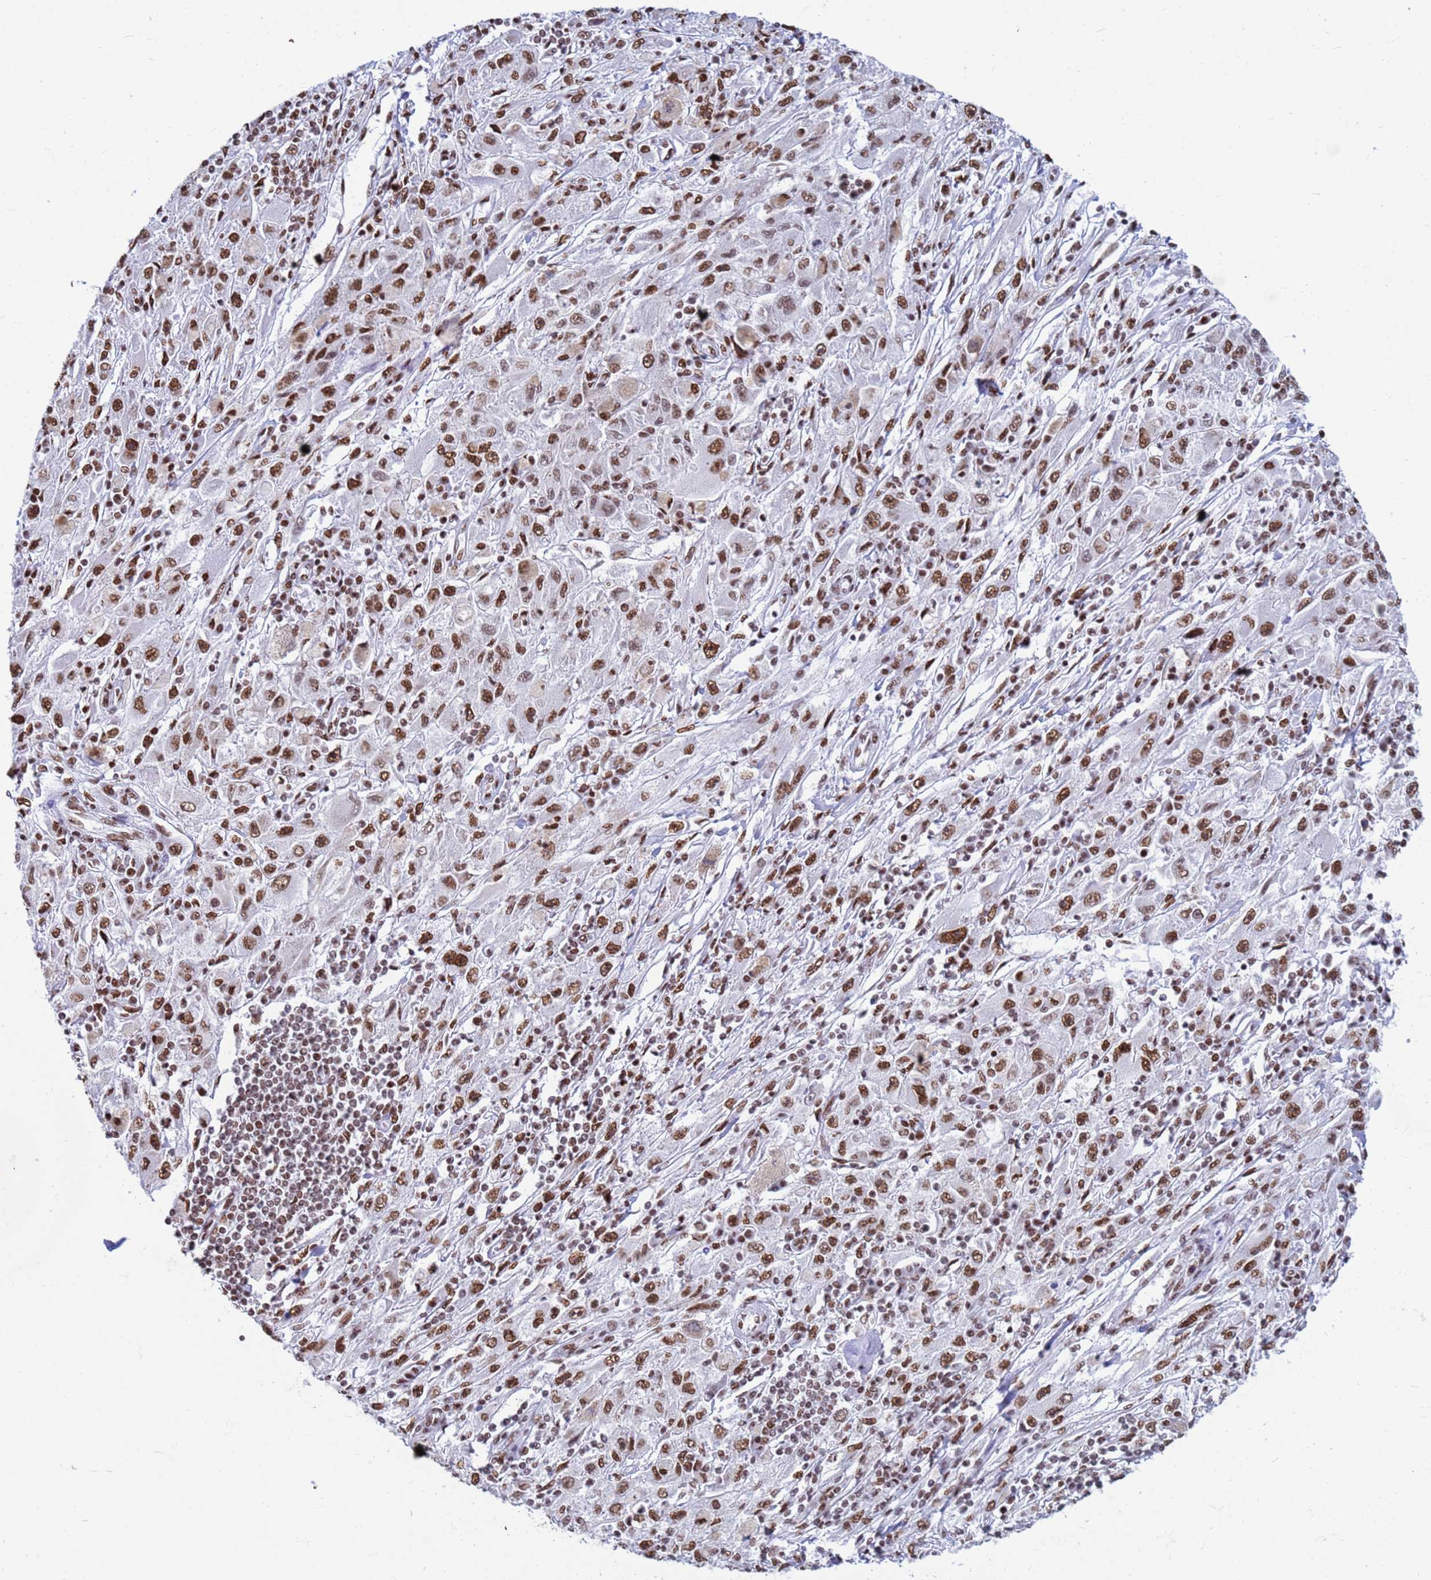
{"staining": {"intensity": "moderate", "quantity": ">75%", "location": "nuclear"}, "tissue": "melanoma", "cell_type": "Tumor cells", "image_type": "cancer", "snomed": [{"axis": "morphology", "description": "Malignant melanoma, Metastatic site"}, {"axis": "topography", "description": "Skin"}], "caption": "A brown stain highlights moderate nuclear staining of a protein in human malignant melanoma (metastatic site) tumor cells.", "gene": "FAM170B", "patient": {"sex": "male", "age": 53}}